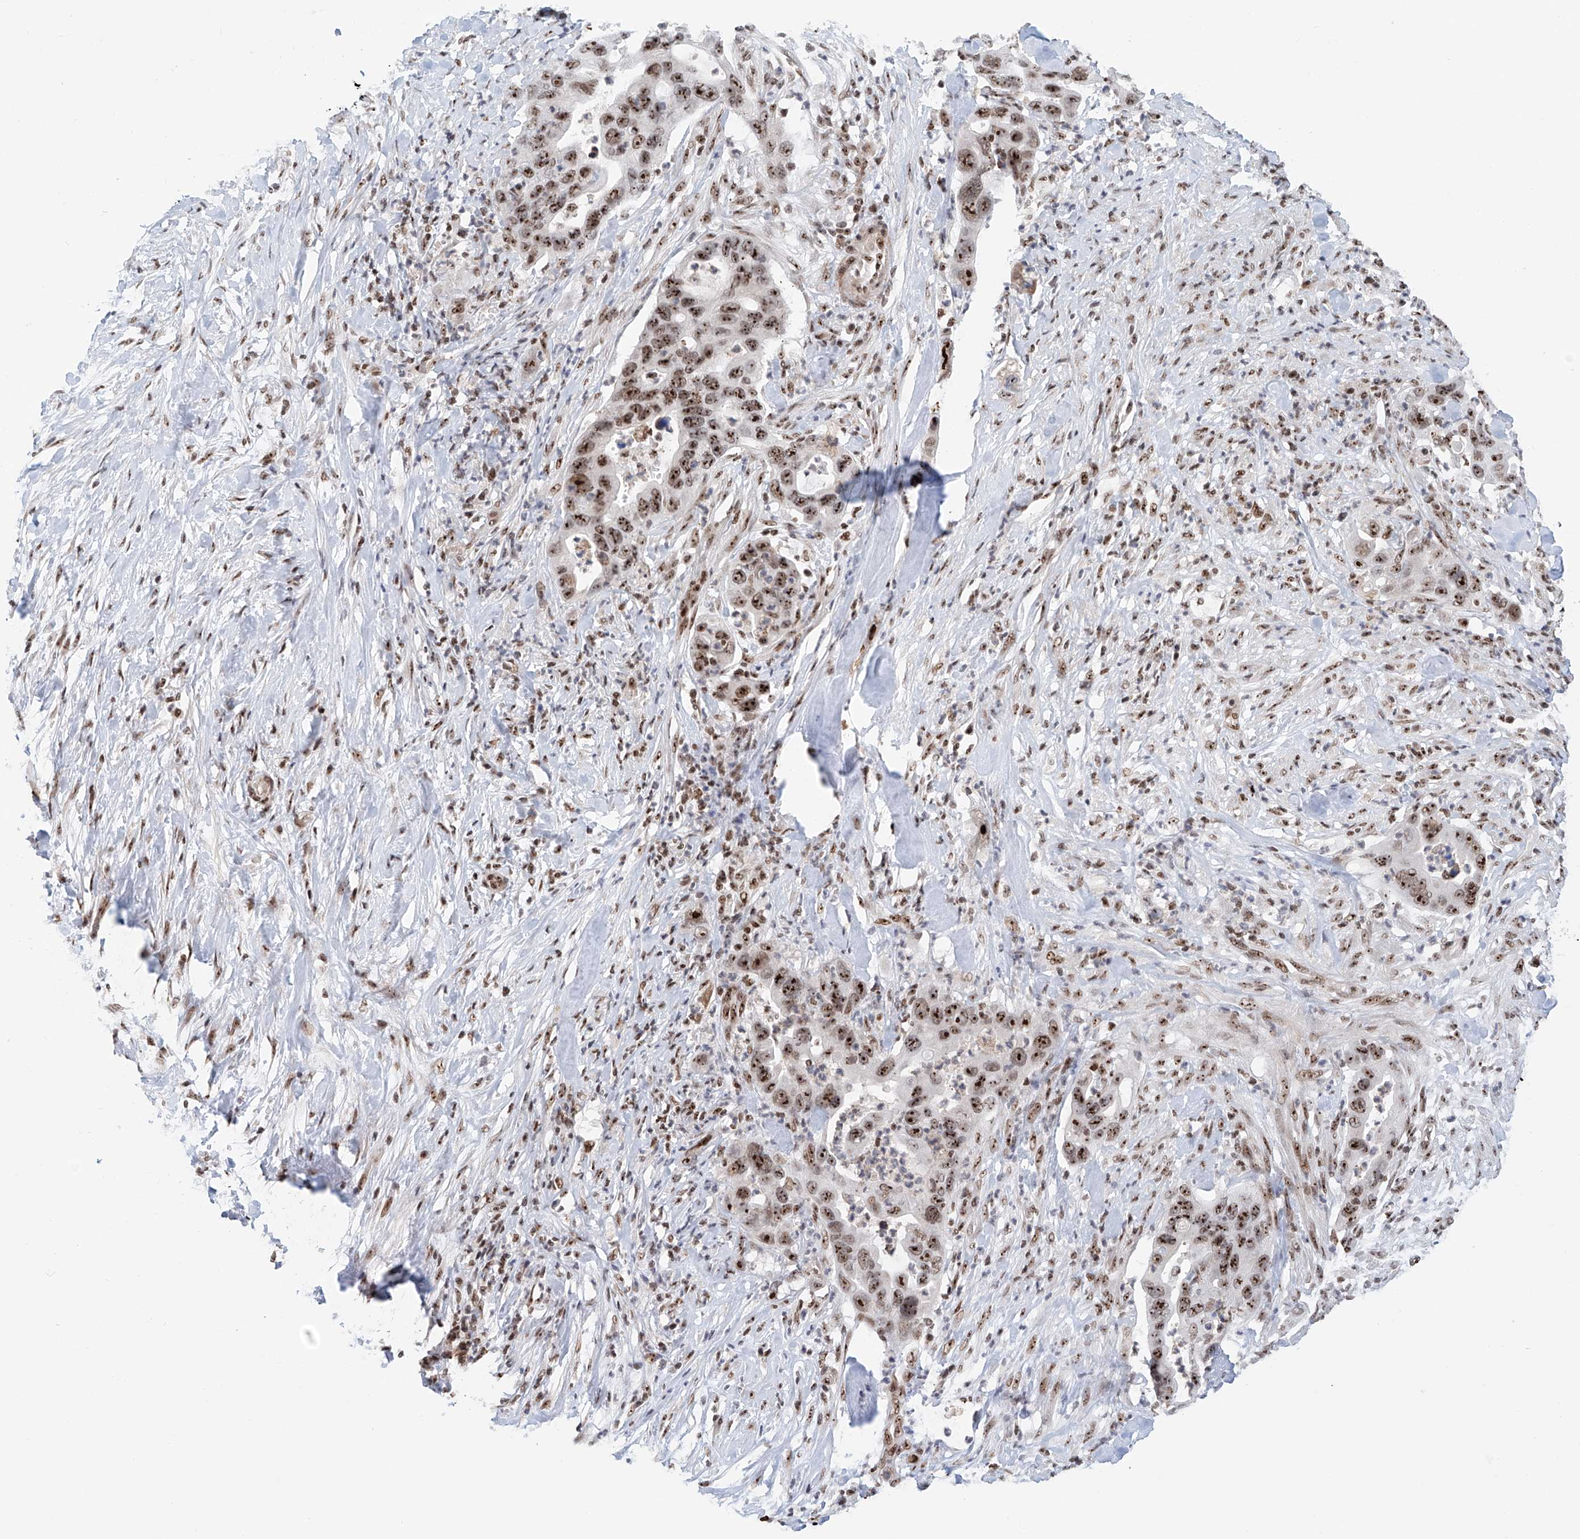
{"staining": {"intensity": "moderate", "quantity": ">75%", "location": "nuclear"}, "tissue": "pancreatic cancer", "cell_type": "Tumor cells", "image_type": "cancer", "snomed": [{"axis": "morphology", "description": "Adenocarcinoma, NOS"}, {"axis": "topography", "description": "Pancreas"}], "caption": "A medium amount of moderate nuclear expression is seen in about >75% of tumor cells in pancreatic adenocarcinoma tissue.", "gene": "PRUNE2", "patient": {"sex": "female", "age": 71}}